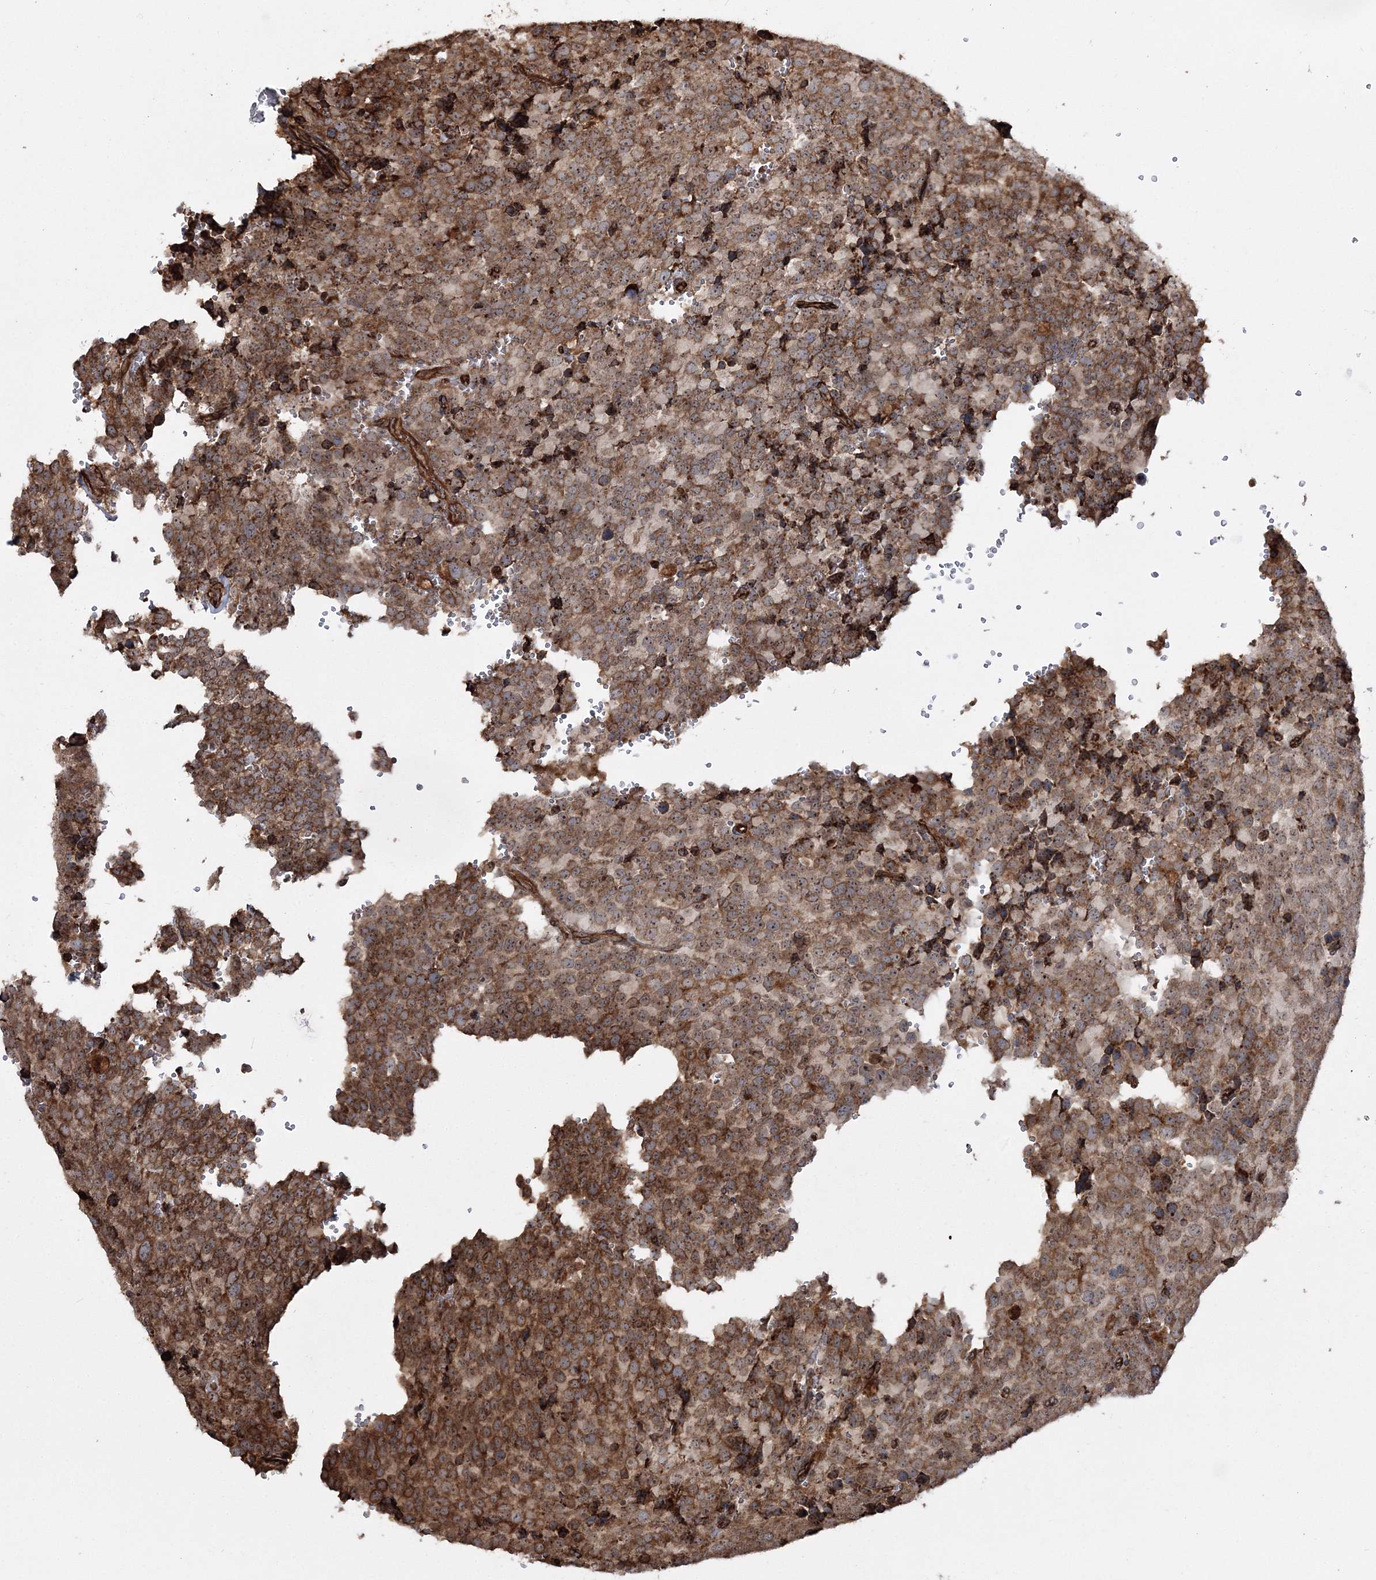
{"staining": {"intensity": "moderate", "quantity": ">75%", "location": "cytoplasmic/membranous"}, "tissue": "testis cancer", "cell_type": "Tumor cells", "image_type": "cancer", "snomed": [{"axis": "morphology", "description": "Seminoma, NOS"}, {"axis": "topography", "description": "Testis"}], "caption": "Protein positivity by immunohistochemistry shows moderate cytoplasmic/membranous staining in approximately >75% of tumor cells in testis seminoma. (DAB (3,3'-diaminobenzidine) IHC, brown staining for protein, blue staining for nuclei).", "gene": "SCRN3", "patient": {"sex": "male", "age": 71}}